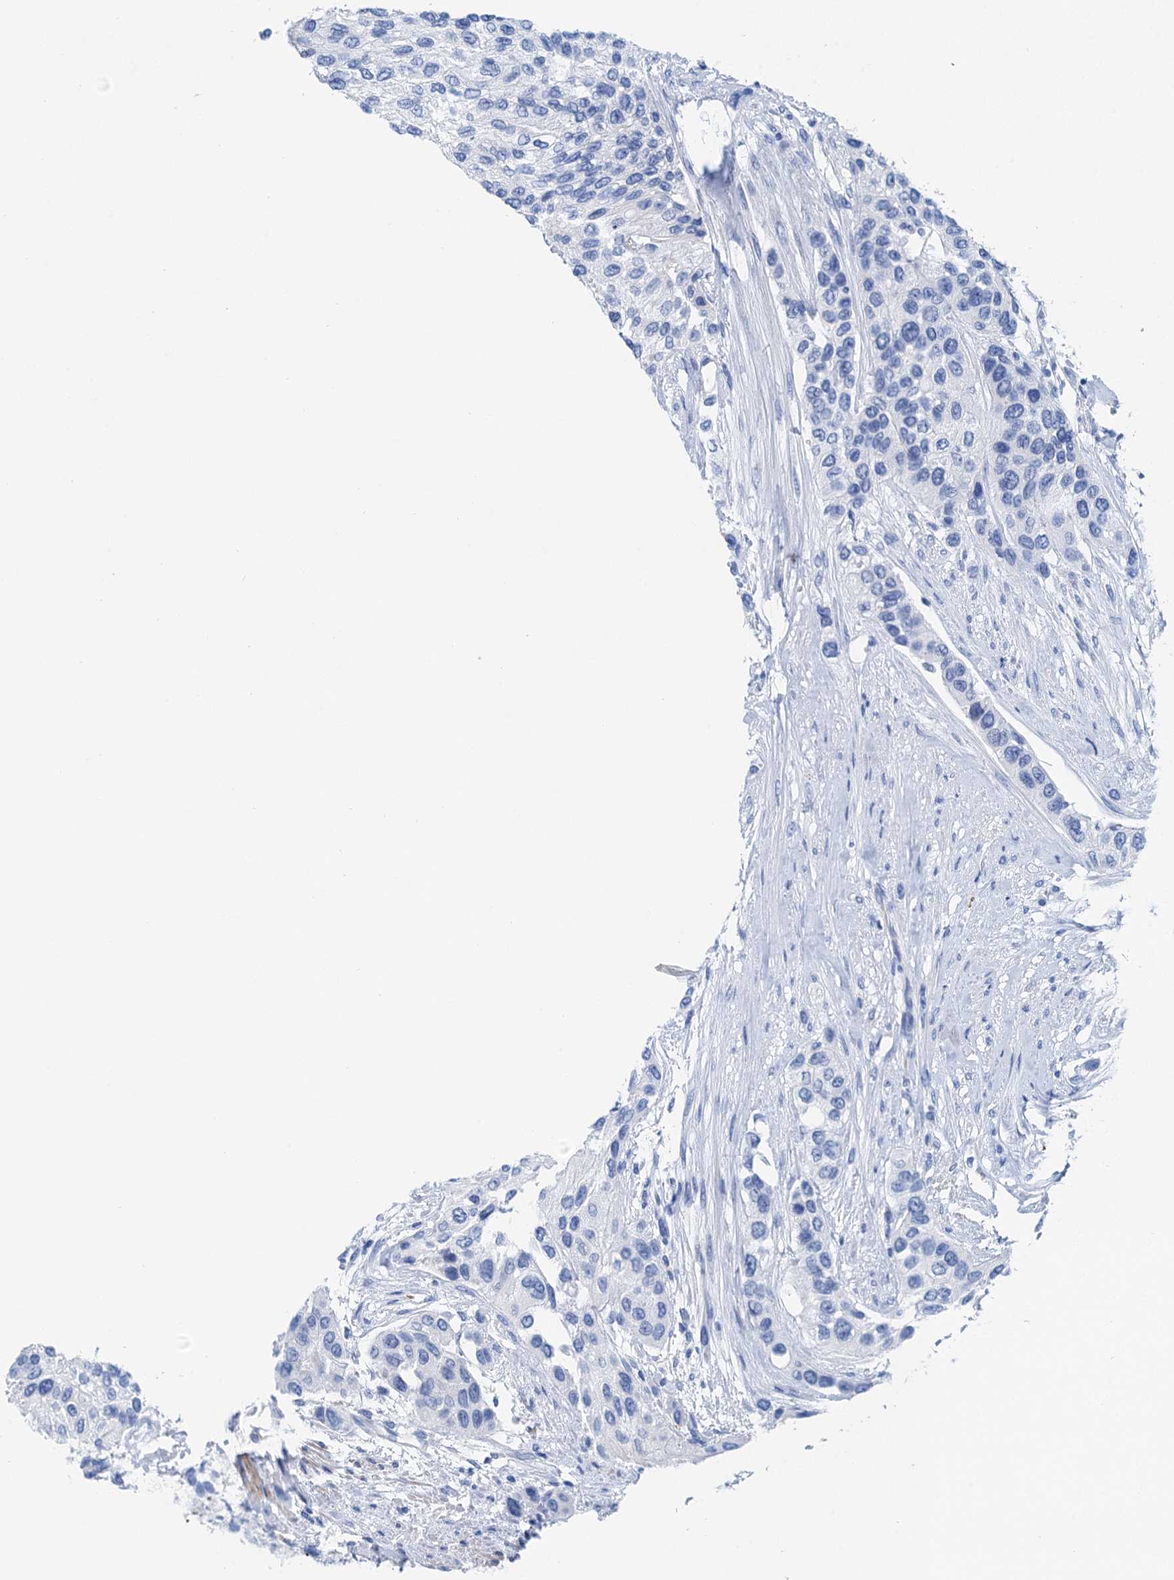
{"staining": {"intensity": "negative", "quantity": "none", "location": "none"}, "tissue": "urothelial cancer", "cell_type": "Tumor cells", "image_type": "cancer", "snomed": [{"axis": "morphology", "description": "Normal tissue, NOS"}, {"axis": "morphology", "description": "Urothelial carcinoma, High grade"}, {"axis": "topography", "description": "Vascular tissue"}, {"axis": "topography", "description": "Urinary bladder"}], "caption": "DAB immunohistochemical staining of human urothelial carcinoma (high-grade) exhibits no significant expression in tumor cells.", "gene": "NLRP10", "patient": {"sex": "female", "age": 56}}